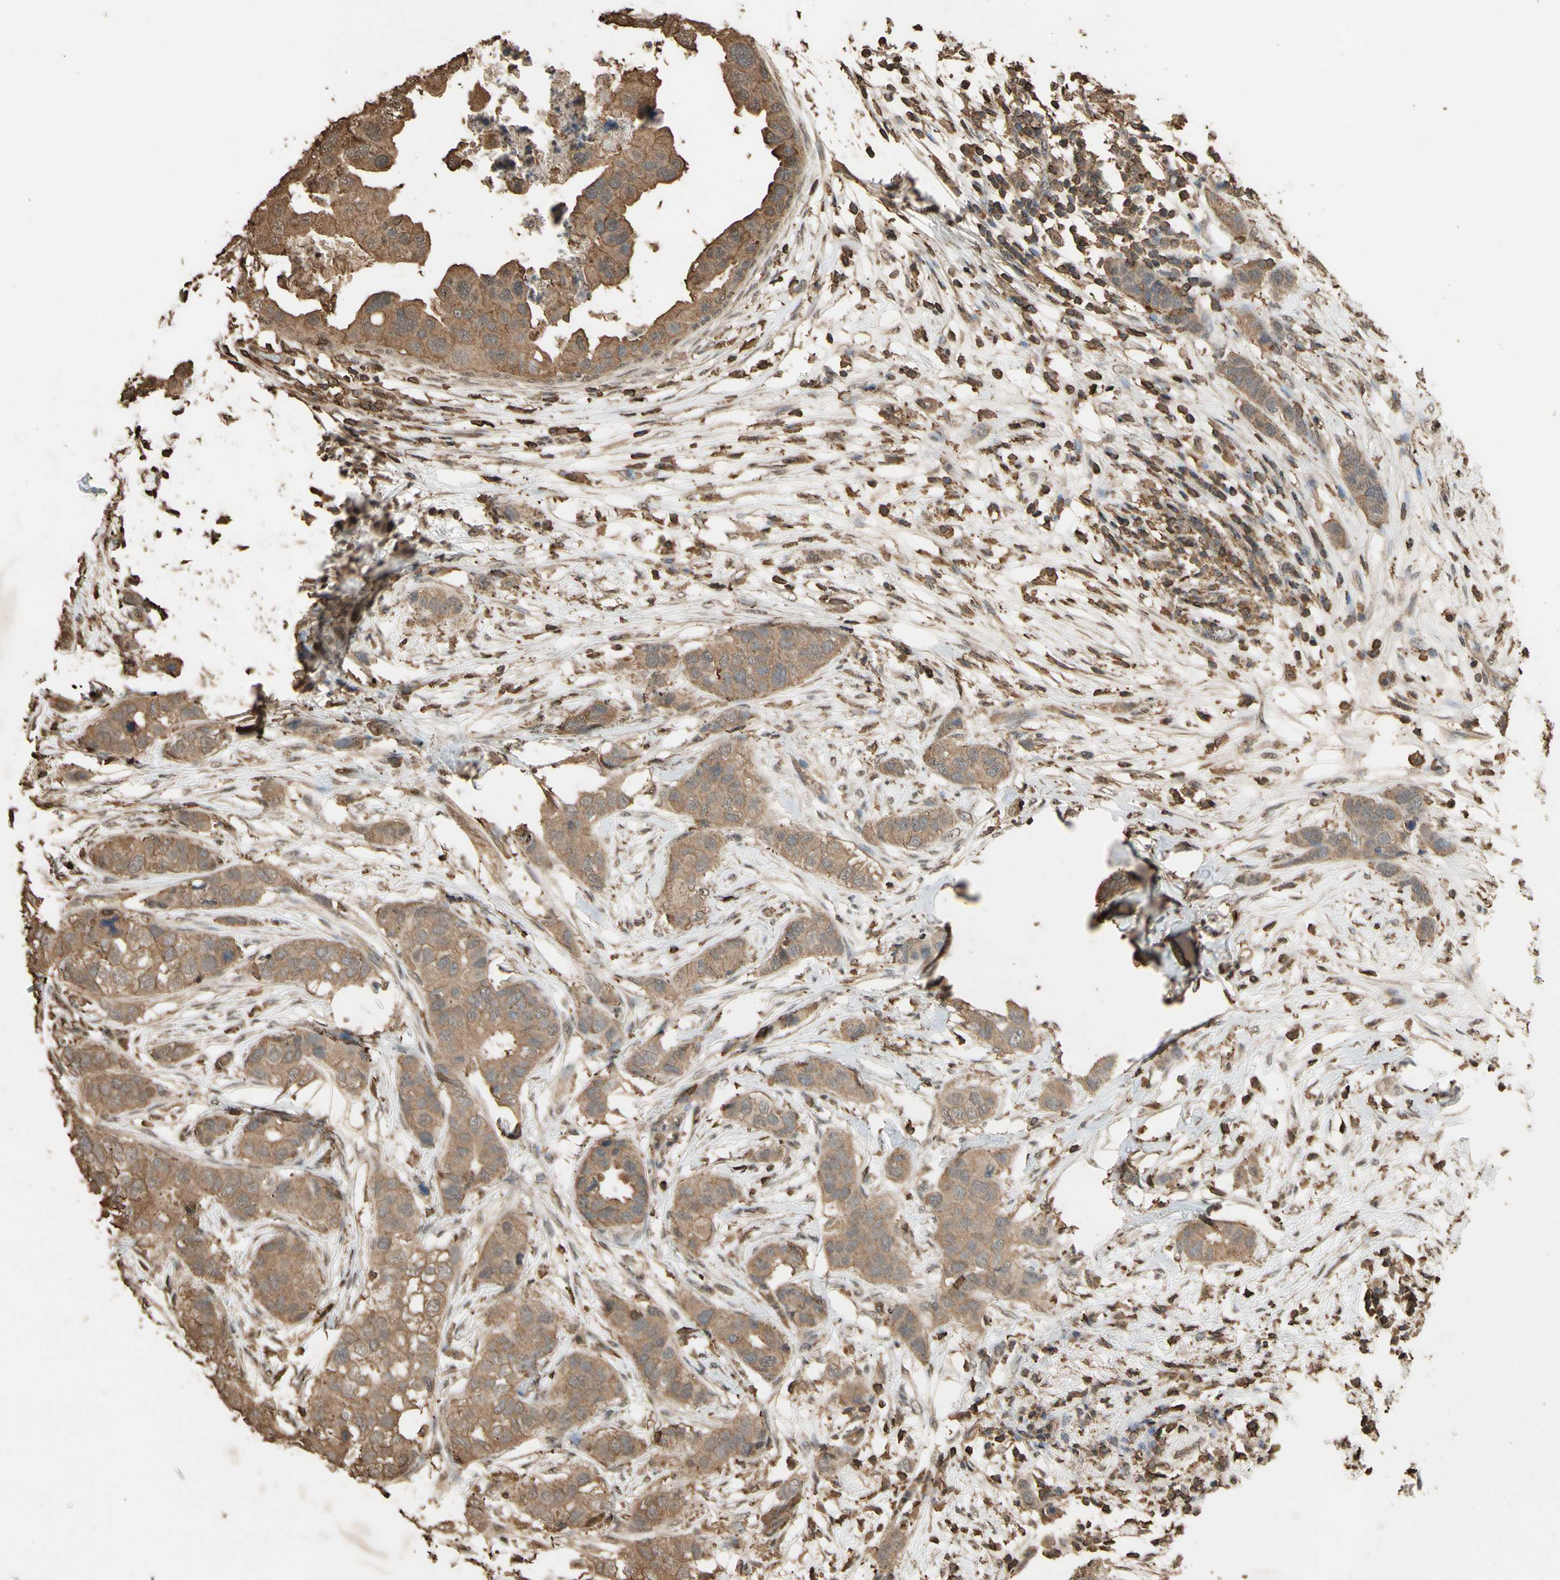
{"staining": {"intensity": "moderate", "quantity": ">75%", "location": "cytoplasmic/membranous"}, "tissue": "breast cancer", "cell_type": "Tumor cells", "image_type": "cancer", "snomed": [{"axis": "morphology", "description": "Duct carcinoma"}, {"axis": "topography", "description": "Breast"}], "caption": "Breast cancer stained with IHC displays moderate cytoplasmic/membranous staining in about >75% of tumor cells.", "gene": "TNFSF13B", "patient": {"sex": "female", "age": 50}}